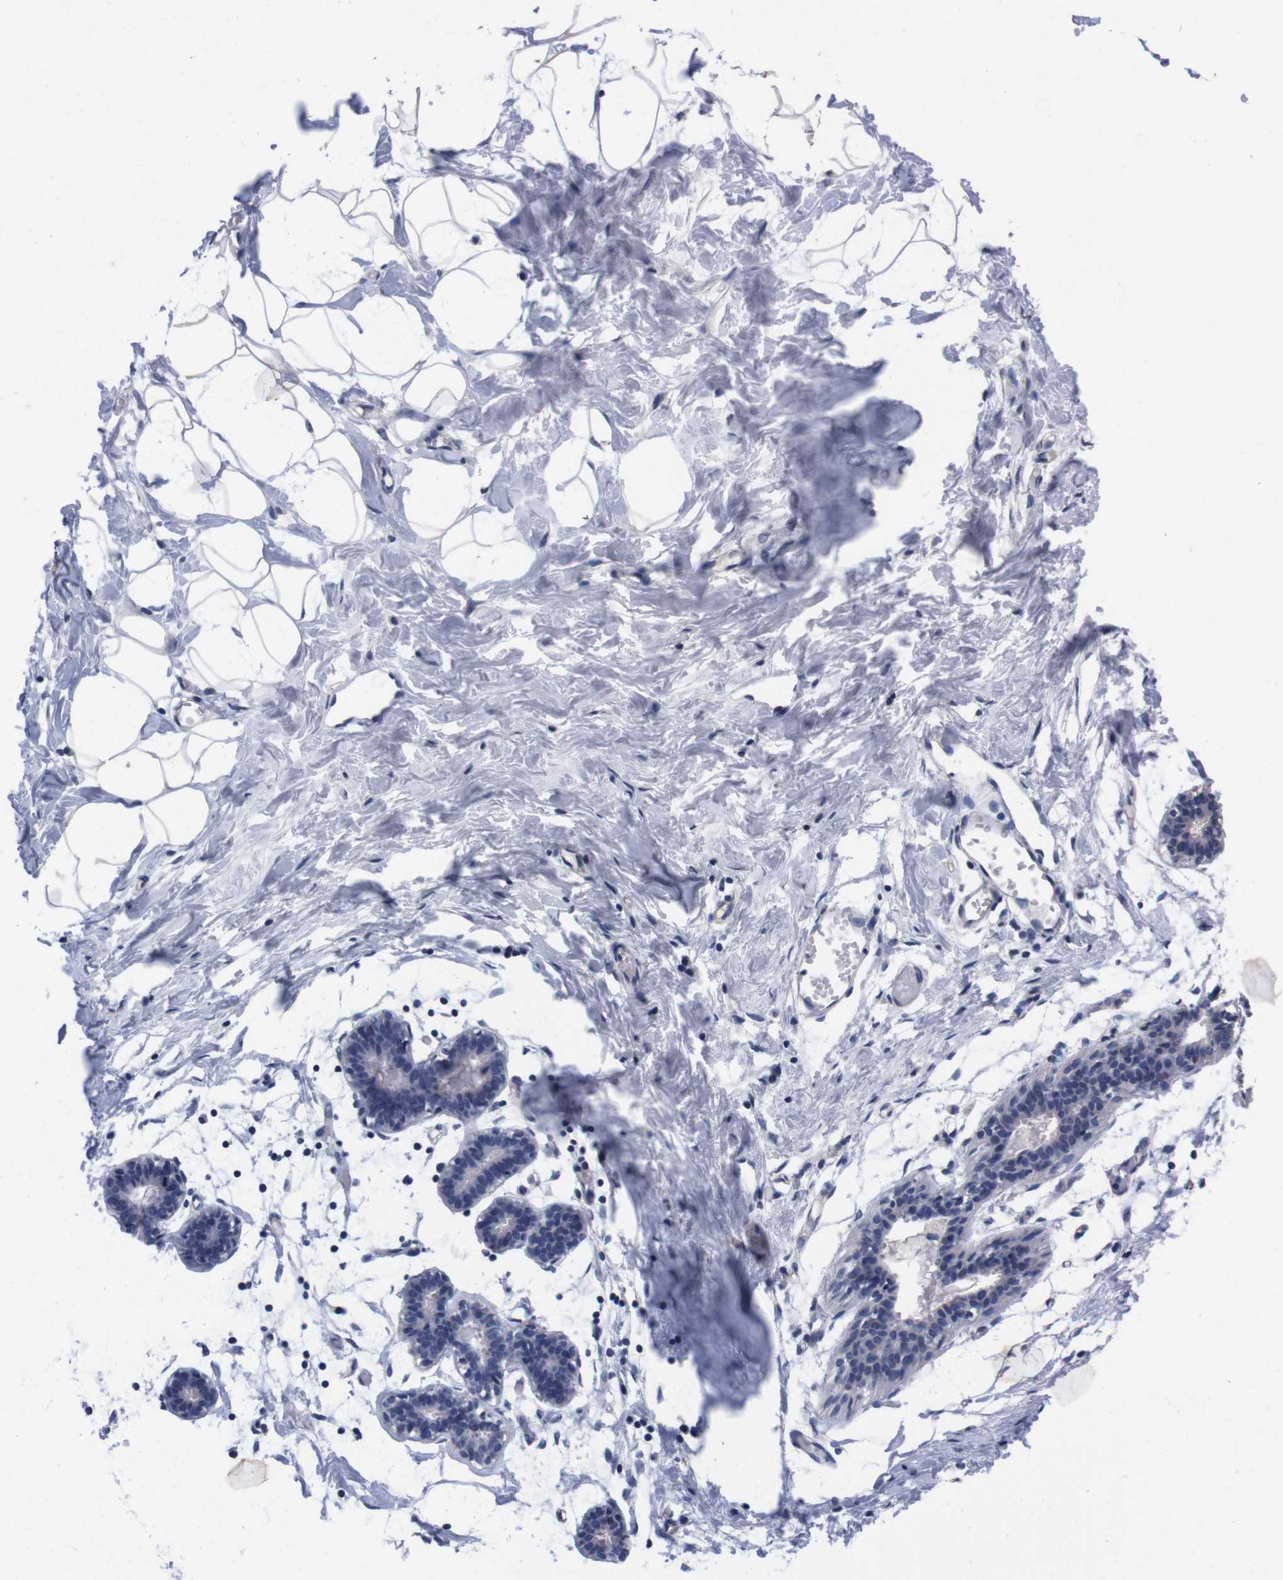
{"staining": {"intensity": "negative", "quantity": "none", "location": "none"}, "tissue": "breast", "cell_type": "Adipocytes", "image_type": "normal", "snomed": [{"axis": "morphology", "description": "Normal tissue, NOS"}, {"axis": "topography", "description": "Breast"}], "caption": "An image of breast stained for a protein exhibits no brown staining in adipocytes.", "gene": "TNFRSF21", "patient": {"sex": "female", "age": 27}}